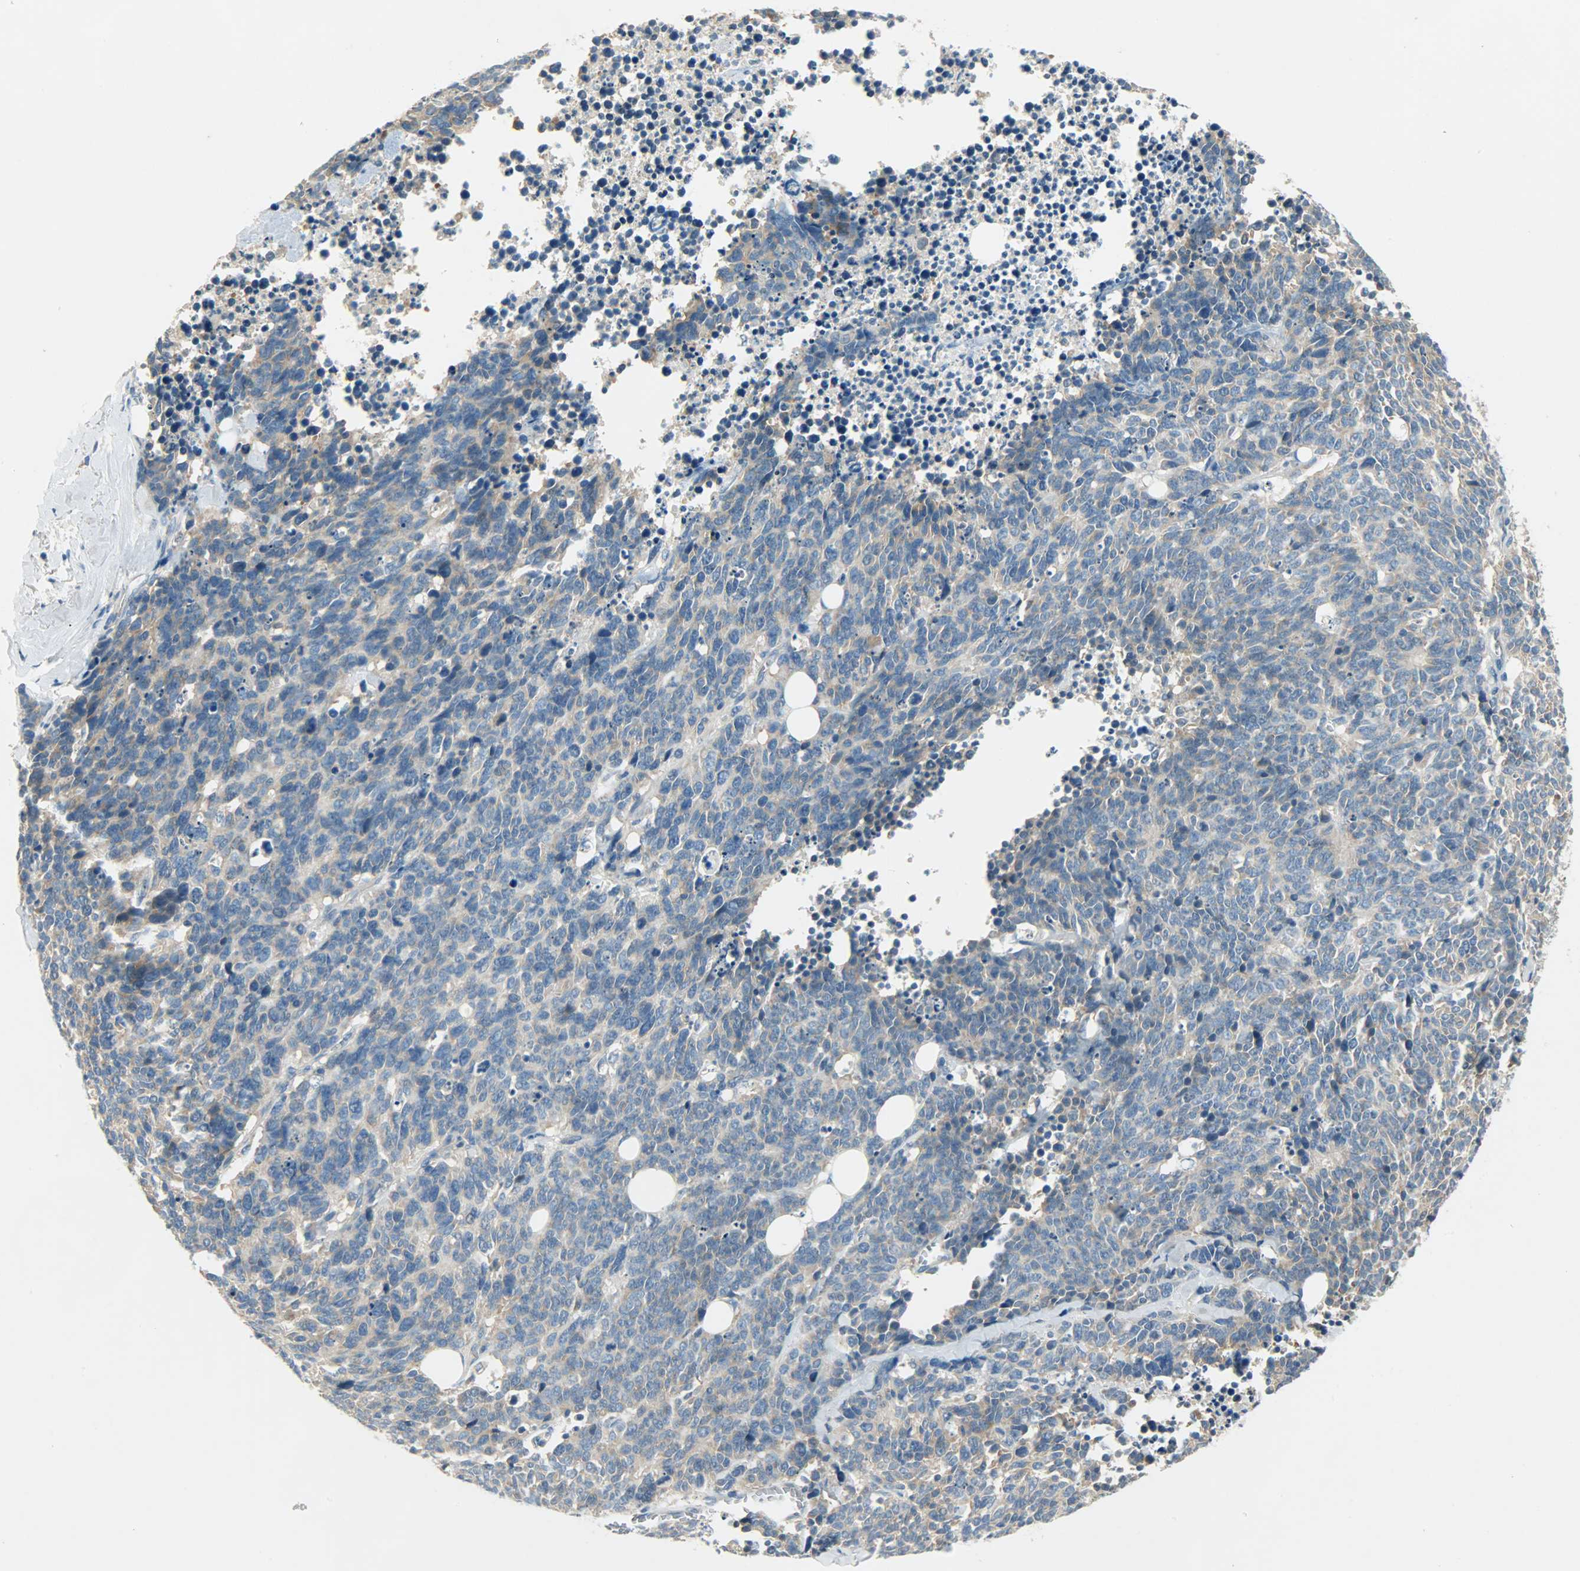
{"staining": {"intensity": "moderate", "quantity": ">75%", "location": "cytoplasmic/membranous"}, "tissue": "lung cancer", "cell_type": "Tumor cells", "image_type": "cancer", "snomed": [{"axis": "morphology", "description": "Neoplasm, malignant, NOS"}, {"axis": "topography", "description": "Lung"}], "caption": "Immunohistochemical staining of lung cancer reveals moderate cytoplasmic/membranous protein expression in about >75% of tumor cells. Using DAB (3,3'-diaminobenzidine) (brown) and hematoxylin (blue) stains, captured at high magnification using brightfield microscopy.", "gene": "DSG2", "patient": {"sex": "female", "age": 58}}